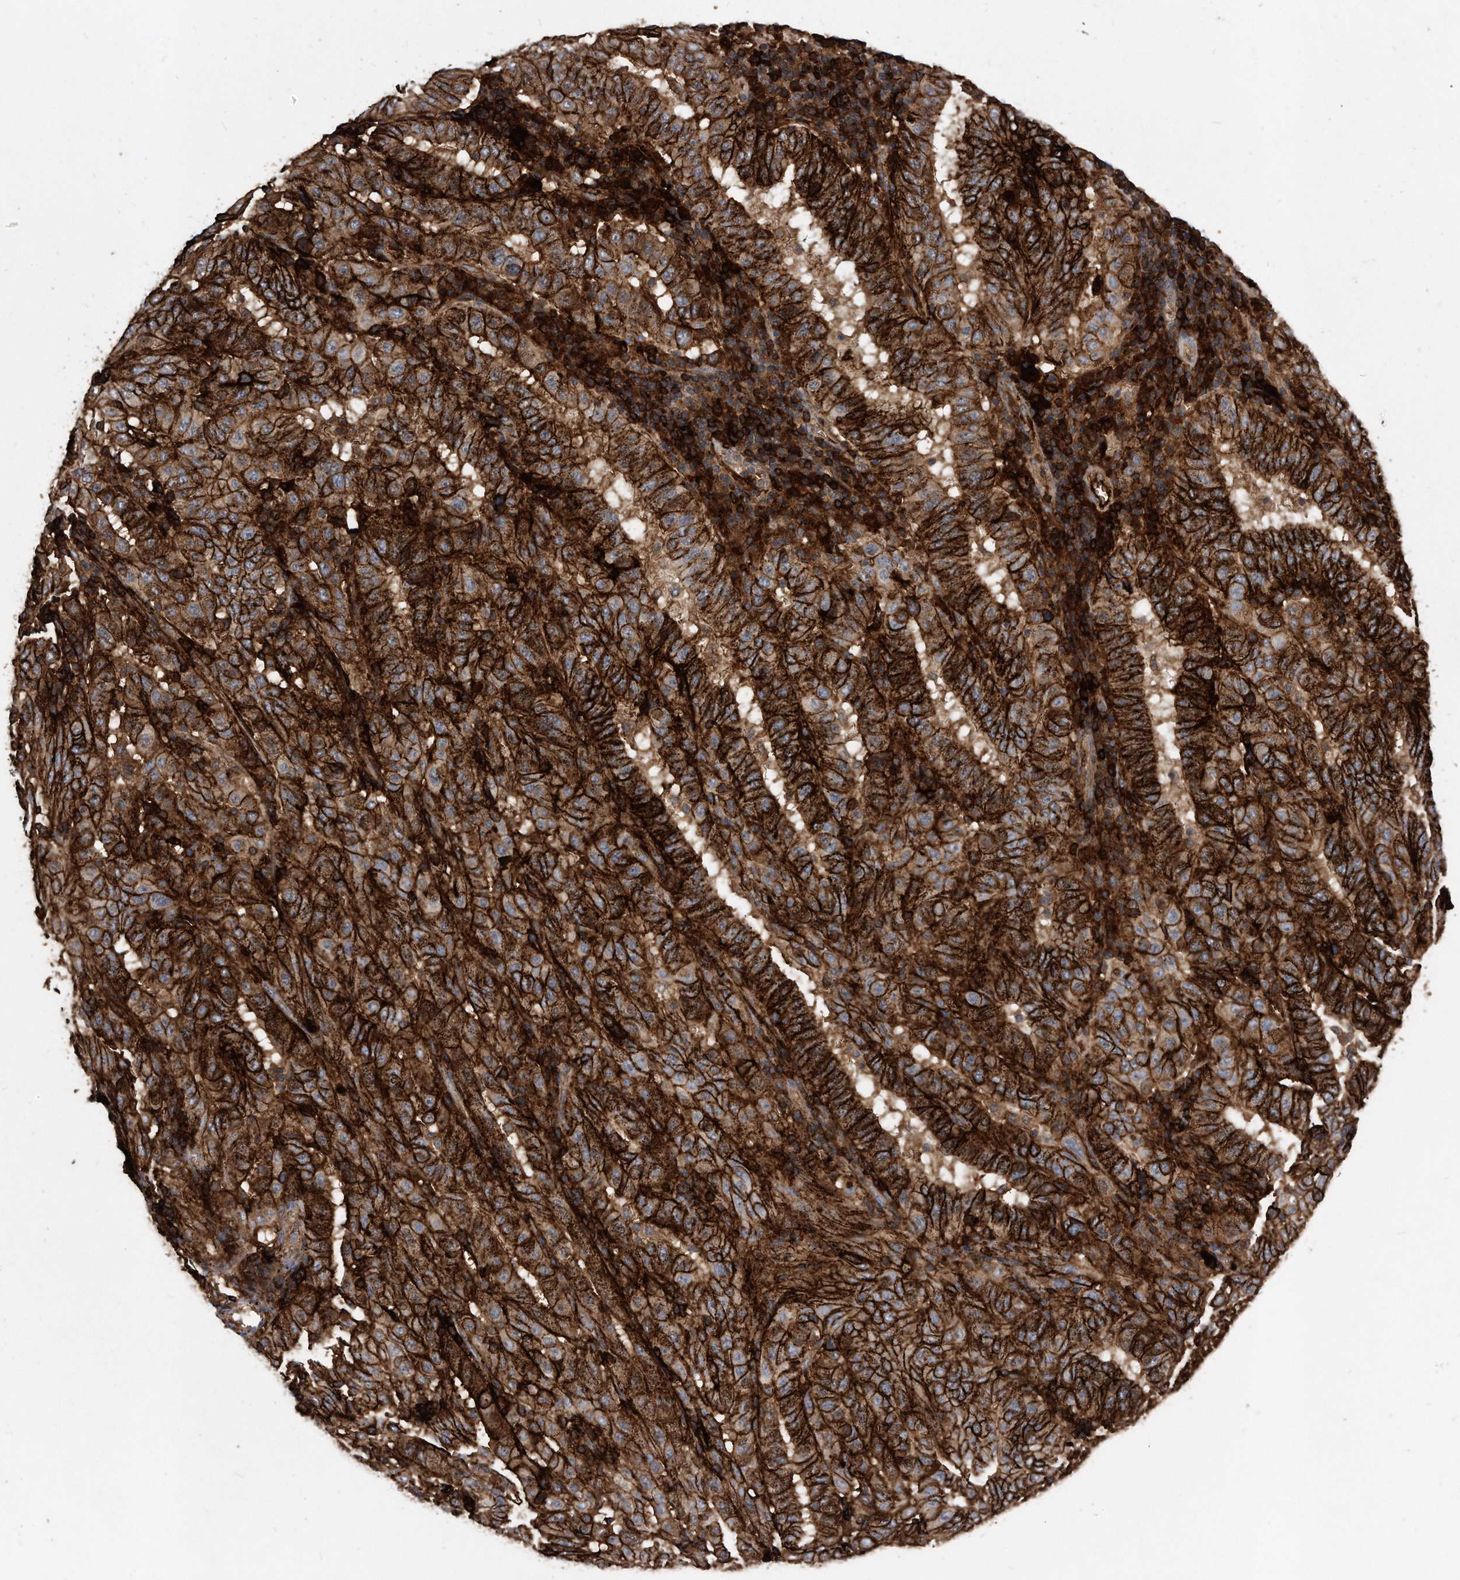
{"staining": {"intensity": "strong", "quantity": ">75%", "location": "cytoplasmic/membranous"}, "tissue": "pancreatic cancer", "cell_type": "Tumor cells", "image_type": "cancer", "snomed": [{"axis": "morphology", "description": "Adenocarcinoma, NOS"}, {"axis": "topography", "description": "Pancreas"}], "caption": "Immunohistochemical staining of human pancreatic cancer displays high levels of strong cytoplasmic/membranous positivity in about >75% of tumor cells.", "gene": "IL20RA", "patient": {"sex": "male", "age": 63}}